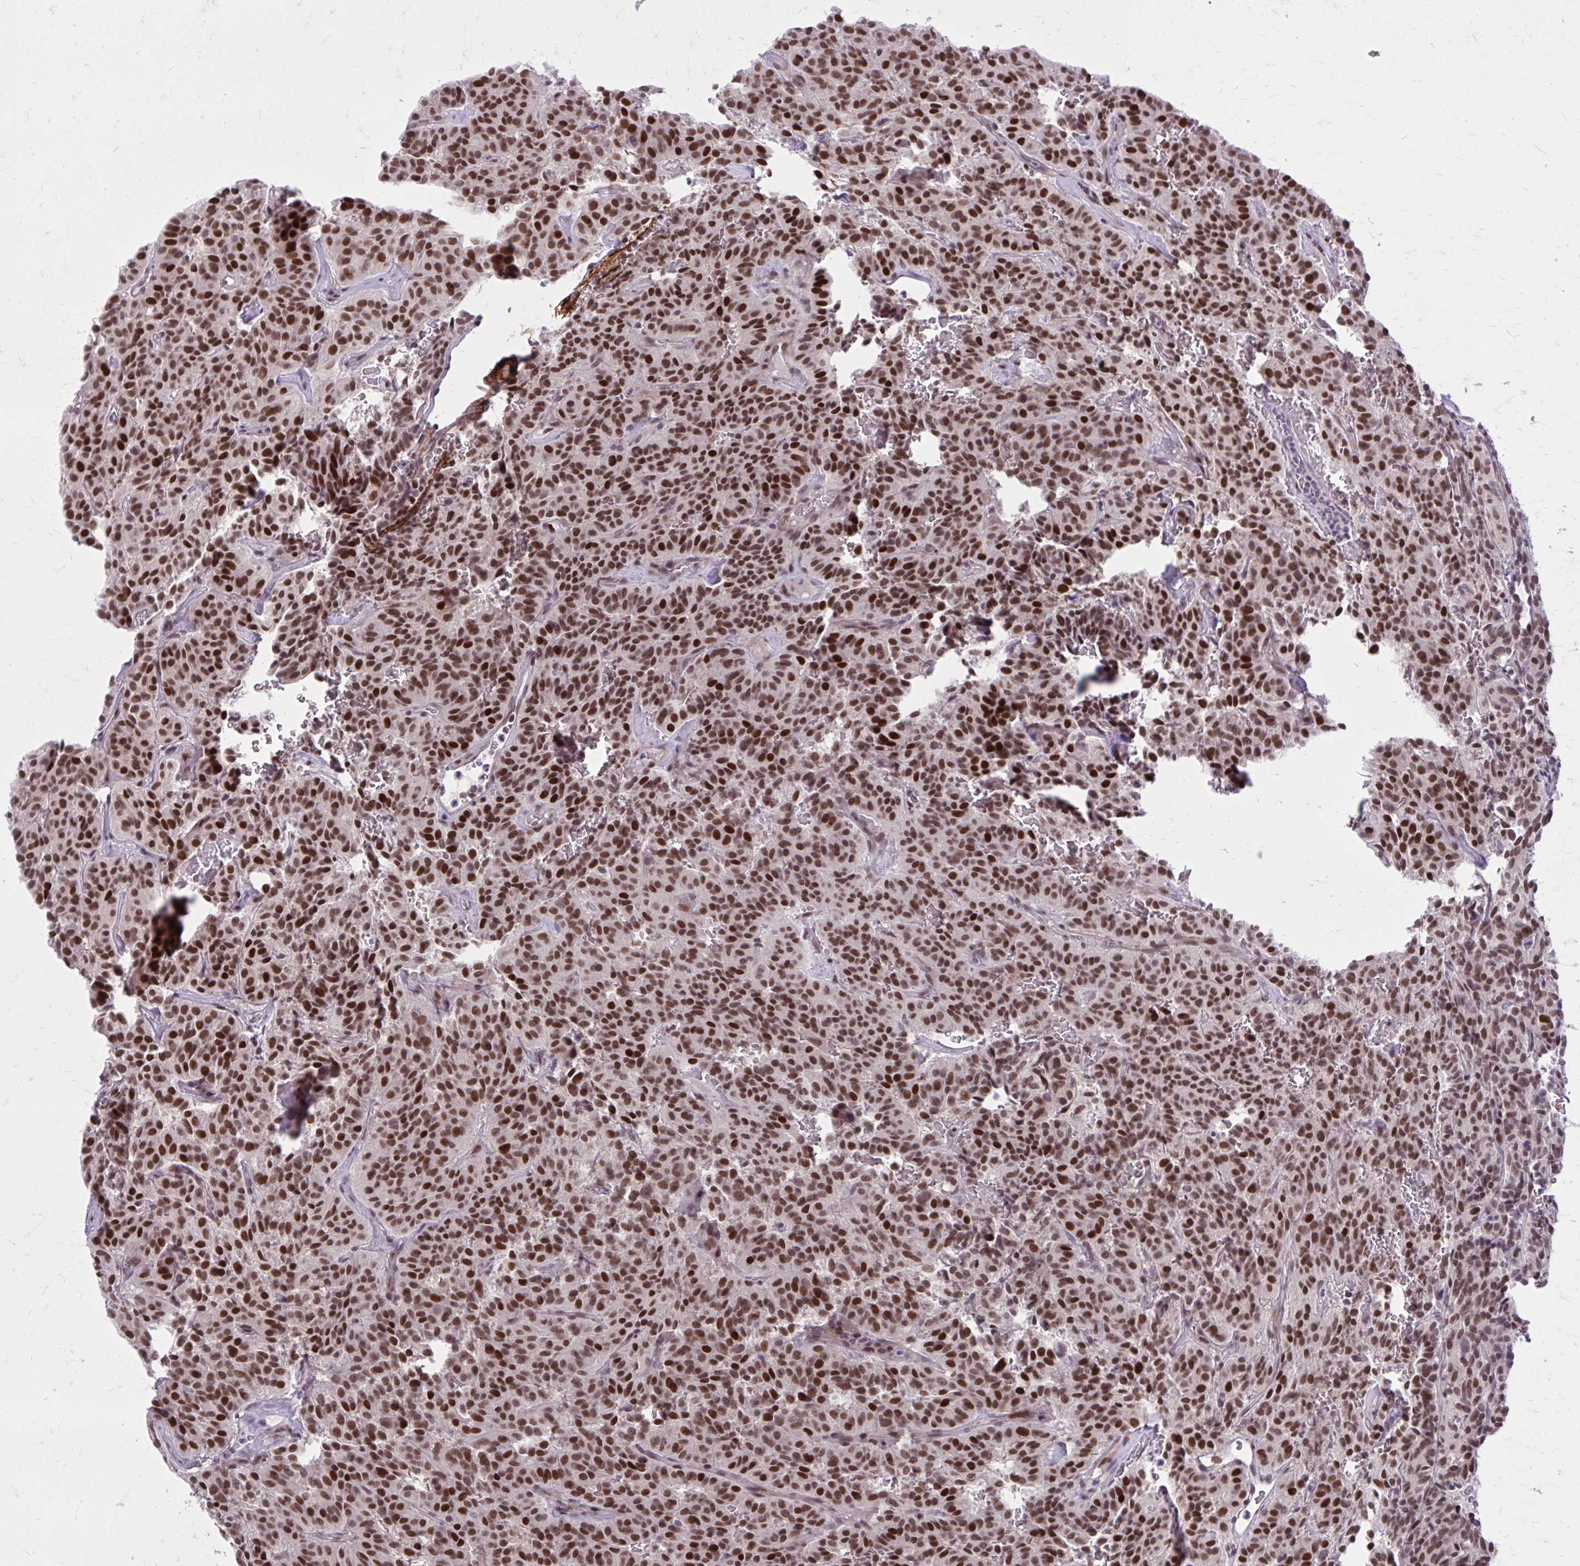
{"staining": {"intensity": "strong", "quantity": ">75%", "location": "nuclear"}, "tissue": "carcinoid", "cell_type": "Tumor cells", "image_type": "cancer", "snomed": [{"axis": "morphology", "description": "Carcinoid, malignant, NOS"}, {"axis": "topography", "description": "Lung"}], "caption": "Carcinoid stained for a protein (brown) displays strong nuclear positive staining in approximately >75% of tumor cells.", "gene": "PSME4", "patient": {"sex": "female", "age": 61}}